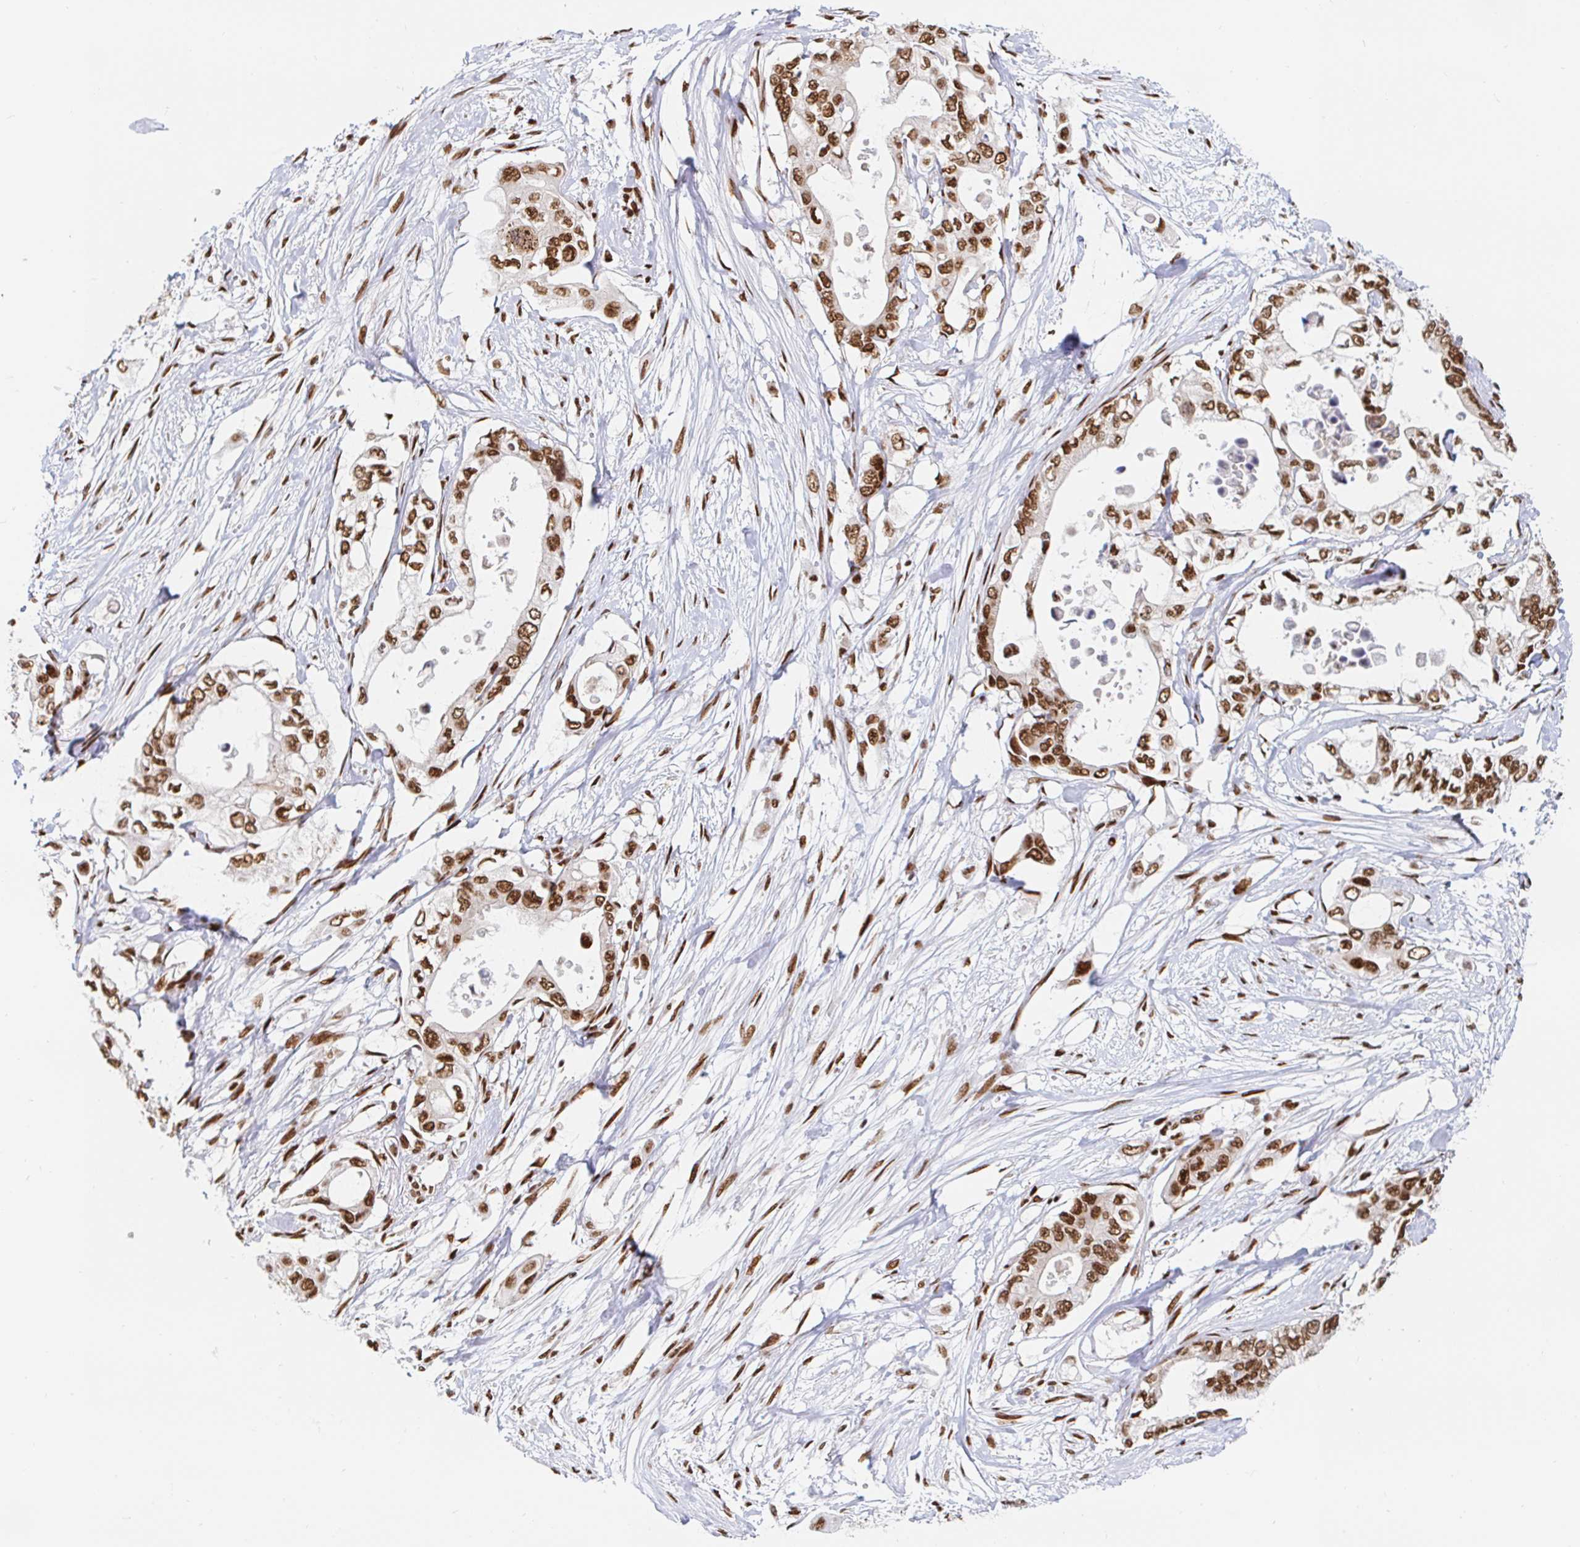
{"staining": {"intensity": "strong", "quantity": ">75%", "location": "nuclear"}, "tissue": "pancreatic cancer", "cell_type": "Tumor cells", "image_type": "cancer", "snomed": [{"axis": "morphology", "description": "Adenocarcinoma, NOS"}, {"axis": "topography", "description": "Pancreas"}], "caption": "Pancreatic cancer (adenocarcinoma) stained with DAB immunohistochemistry (IHC) shows high levels of strong nuclear staining in about >75% of tumor cells.", "gene": "RBMX", "patient": {"sex": "female", "age": 63}}